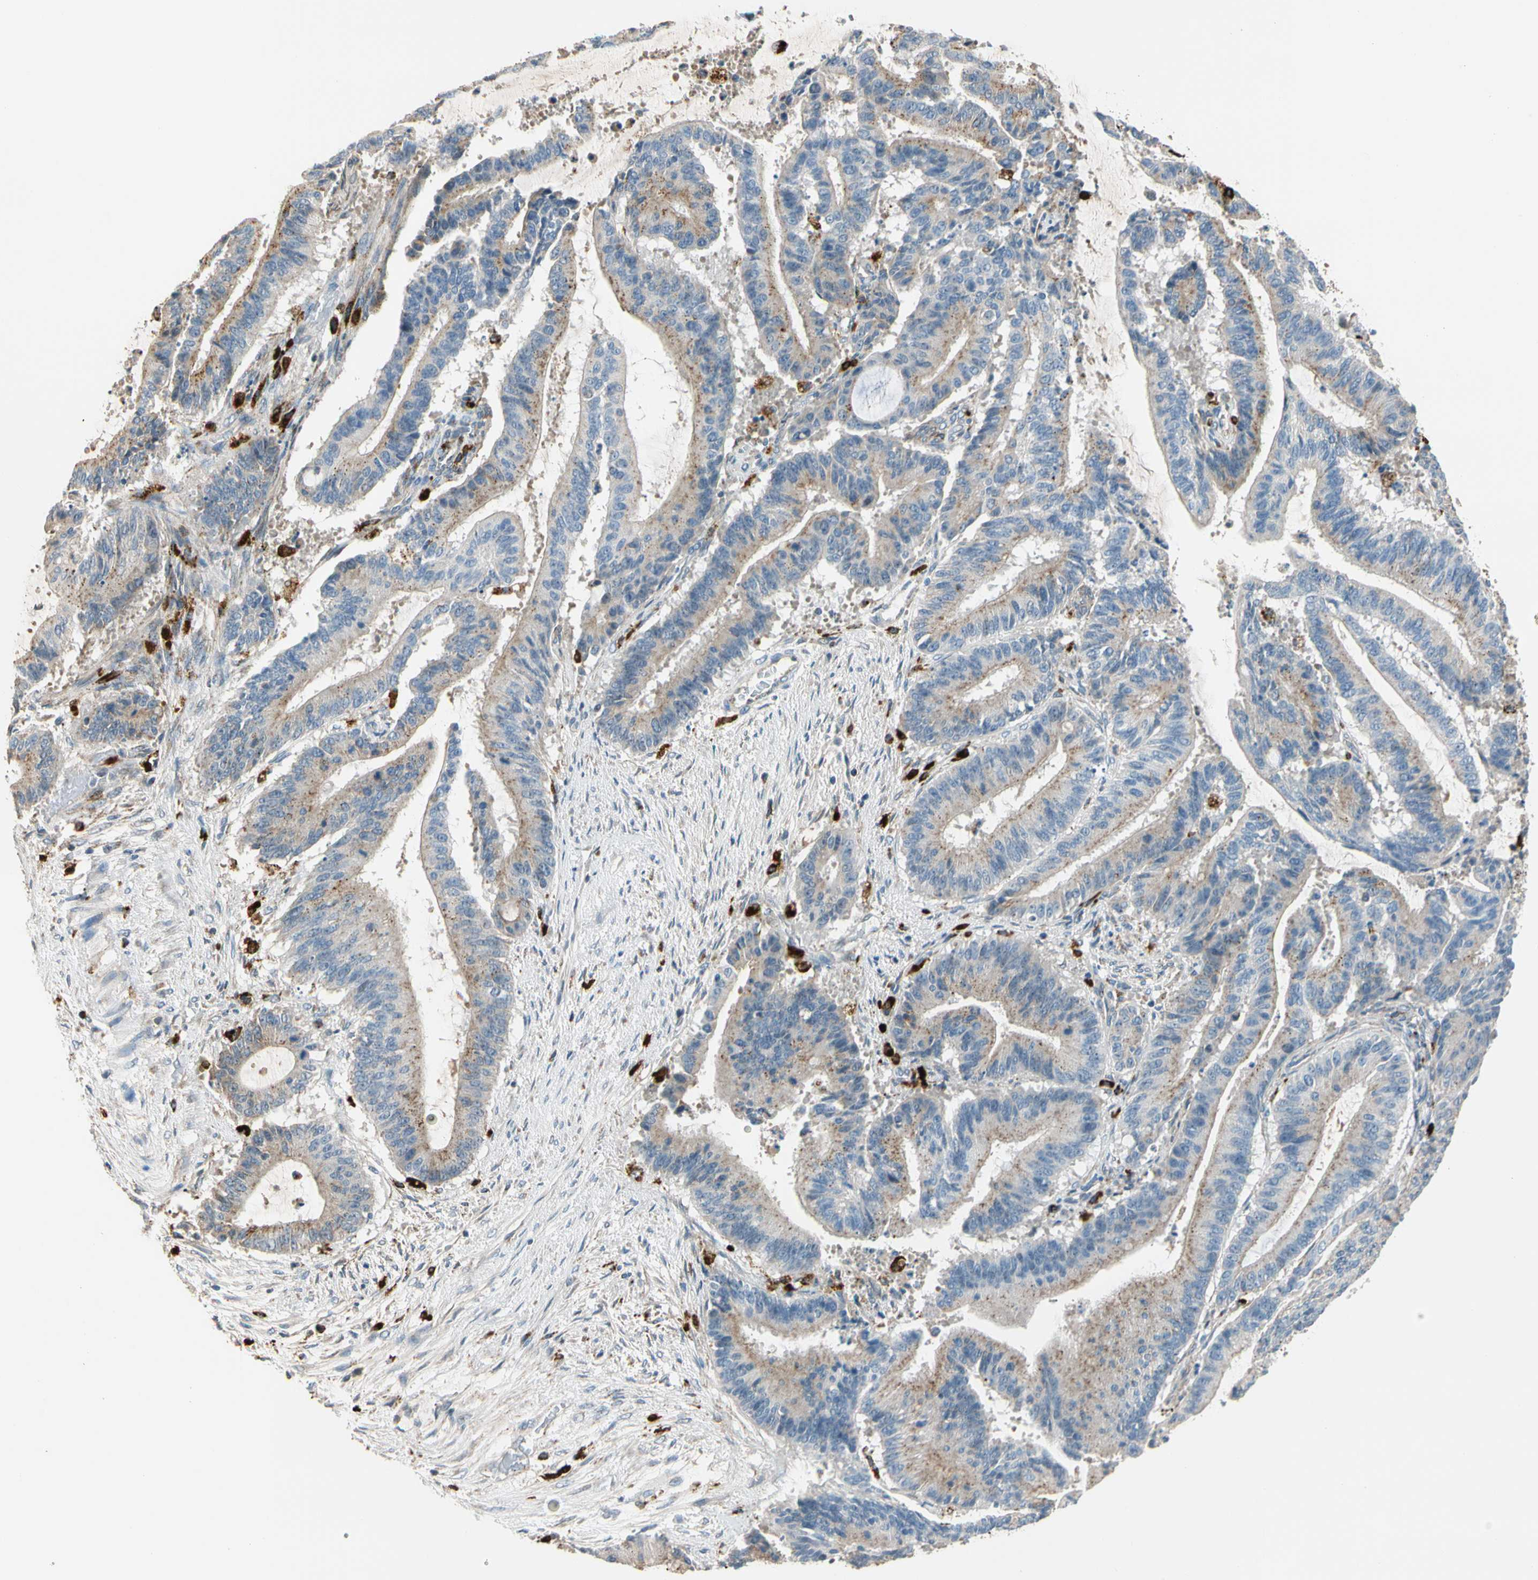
{"staining": {"intensity": "moderate", "quantity": "25%-75%", "location": "cytoplasmic/membranous"}, "tissue": "liver cancer", "cell_type": "Tumor cells", "image_type": "cancer", "snomed": [{"axis": "morphology", "description": "Cholangiocarcinoma"}, {"axis": "topography", "description": "Liver"}], "caption": "Immunohistochemical staining of human cholangiocarcinoma (liver) reveals moderate cytoplasmic/membranous protein staining in approximately 25%-75% of tumor cells.", "gene": "GM2A", "patient": {"sex": "female", "age": 73}}